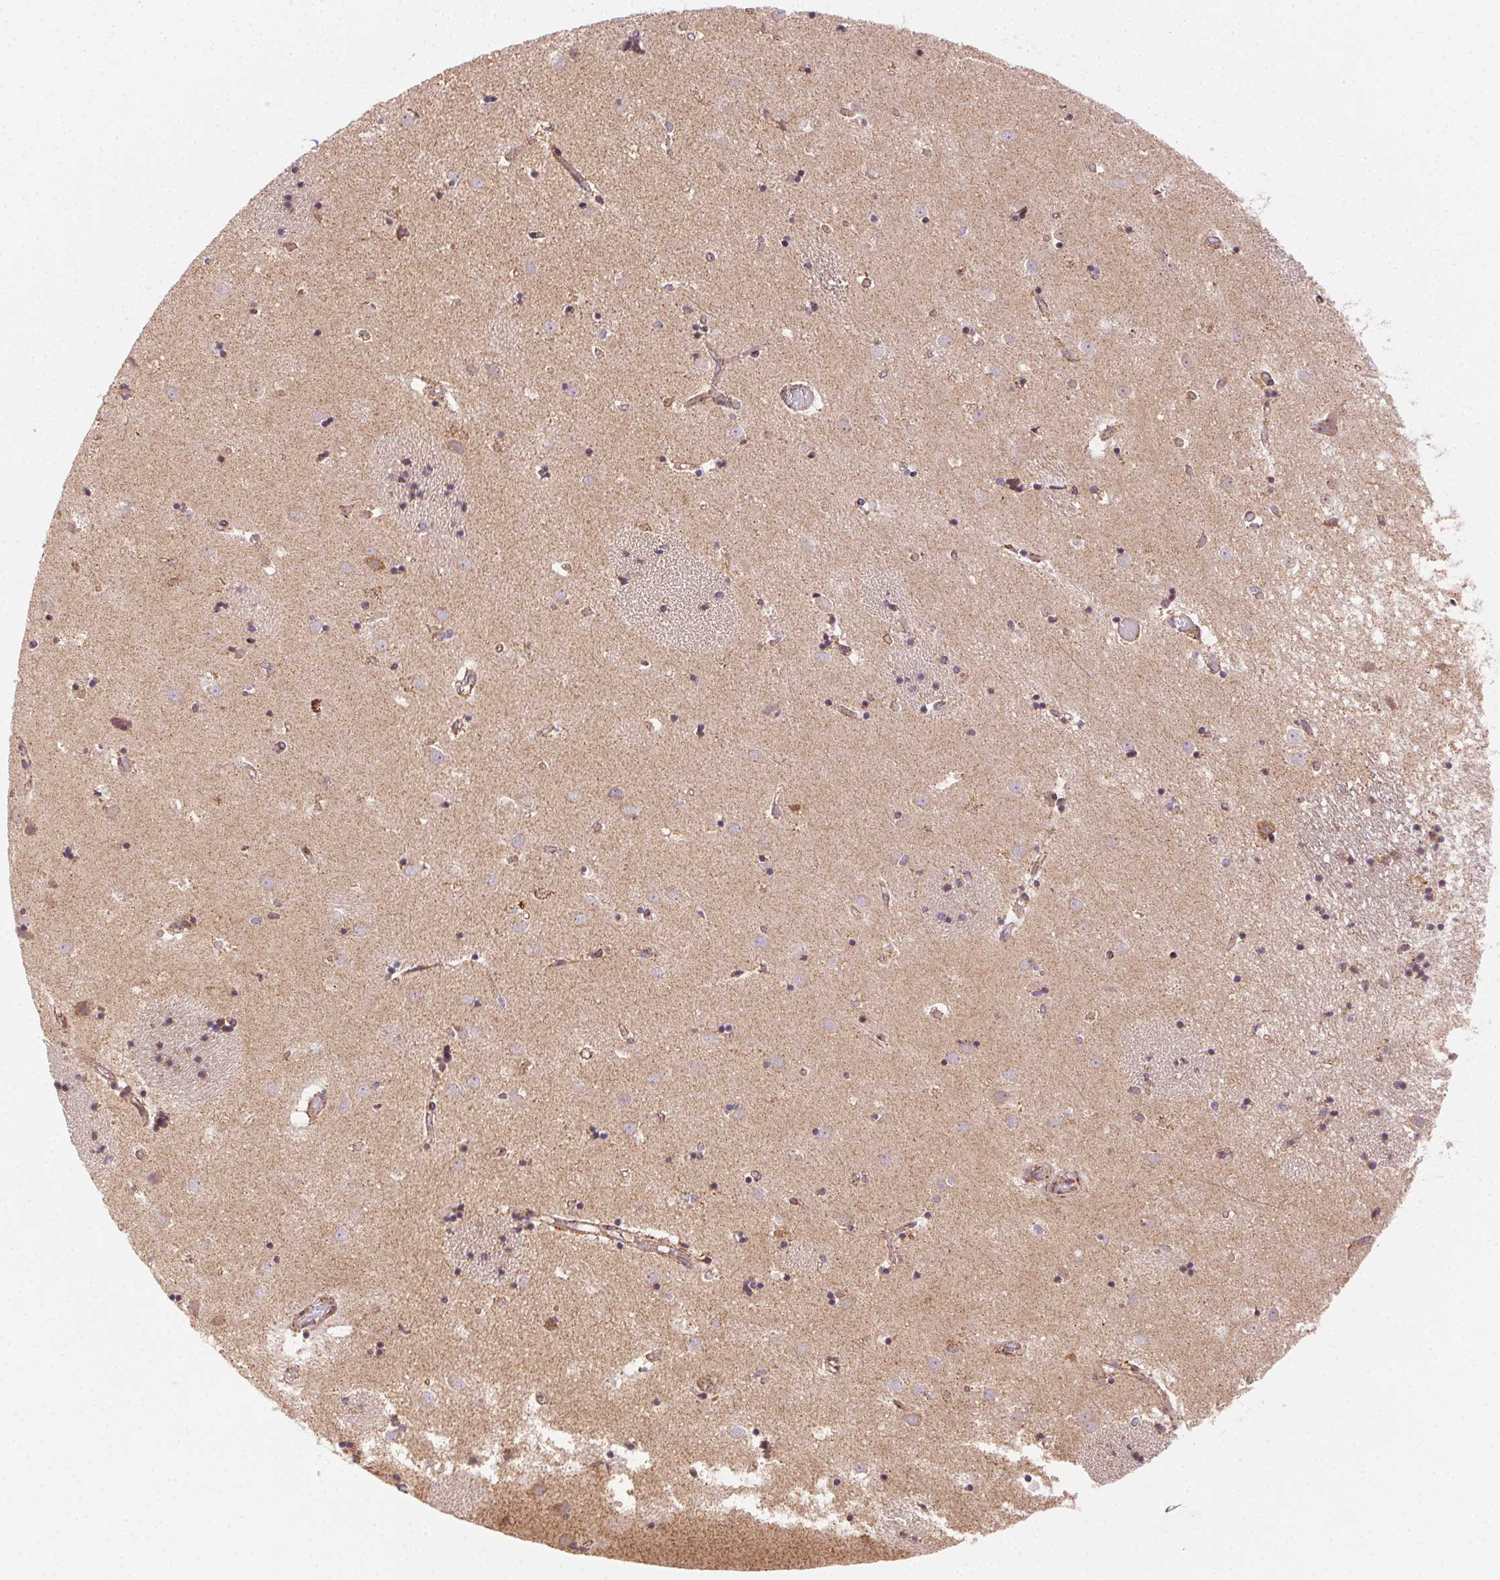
{"staining": {"intensity": "moderate", "quantity": "25%-75%", "location": "cytoplasmic/membranous"}, "tissue": "caudate", "cell_type": "Glial cells", "image_type": "normal", "snomed": [{"axis": "morphology", "description": "Normal tissue, NOS"}, {"axis": "topography", "description": "Lateral ventricle wall"}], "caption": "Protein staining of benign caudate reveals moderate cytoplasmic/membranous positivity in approximately 25%-75% of glial cells.", "gene": "CLPB", "patient": {"sex": "male", "age": 54}}